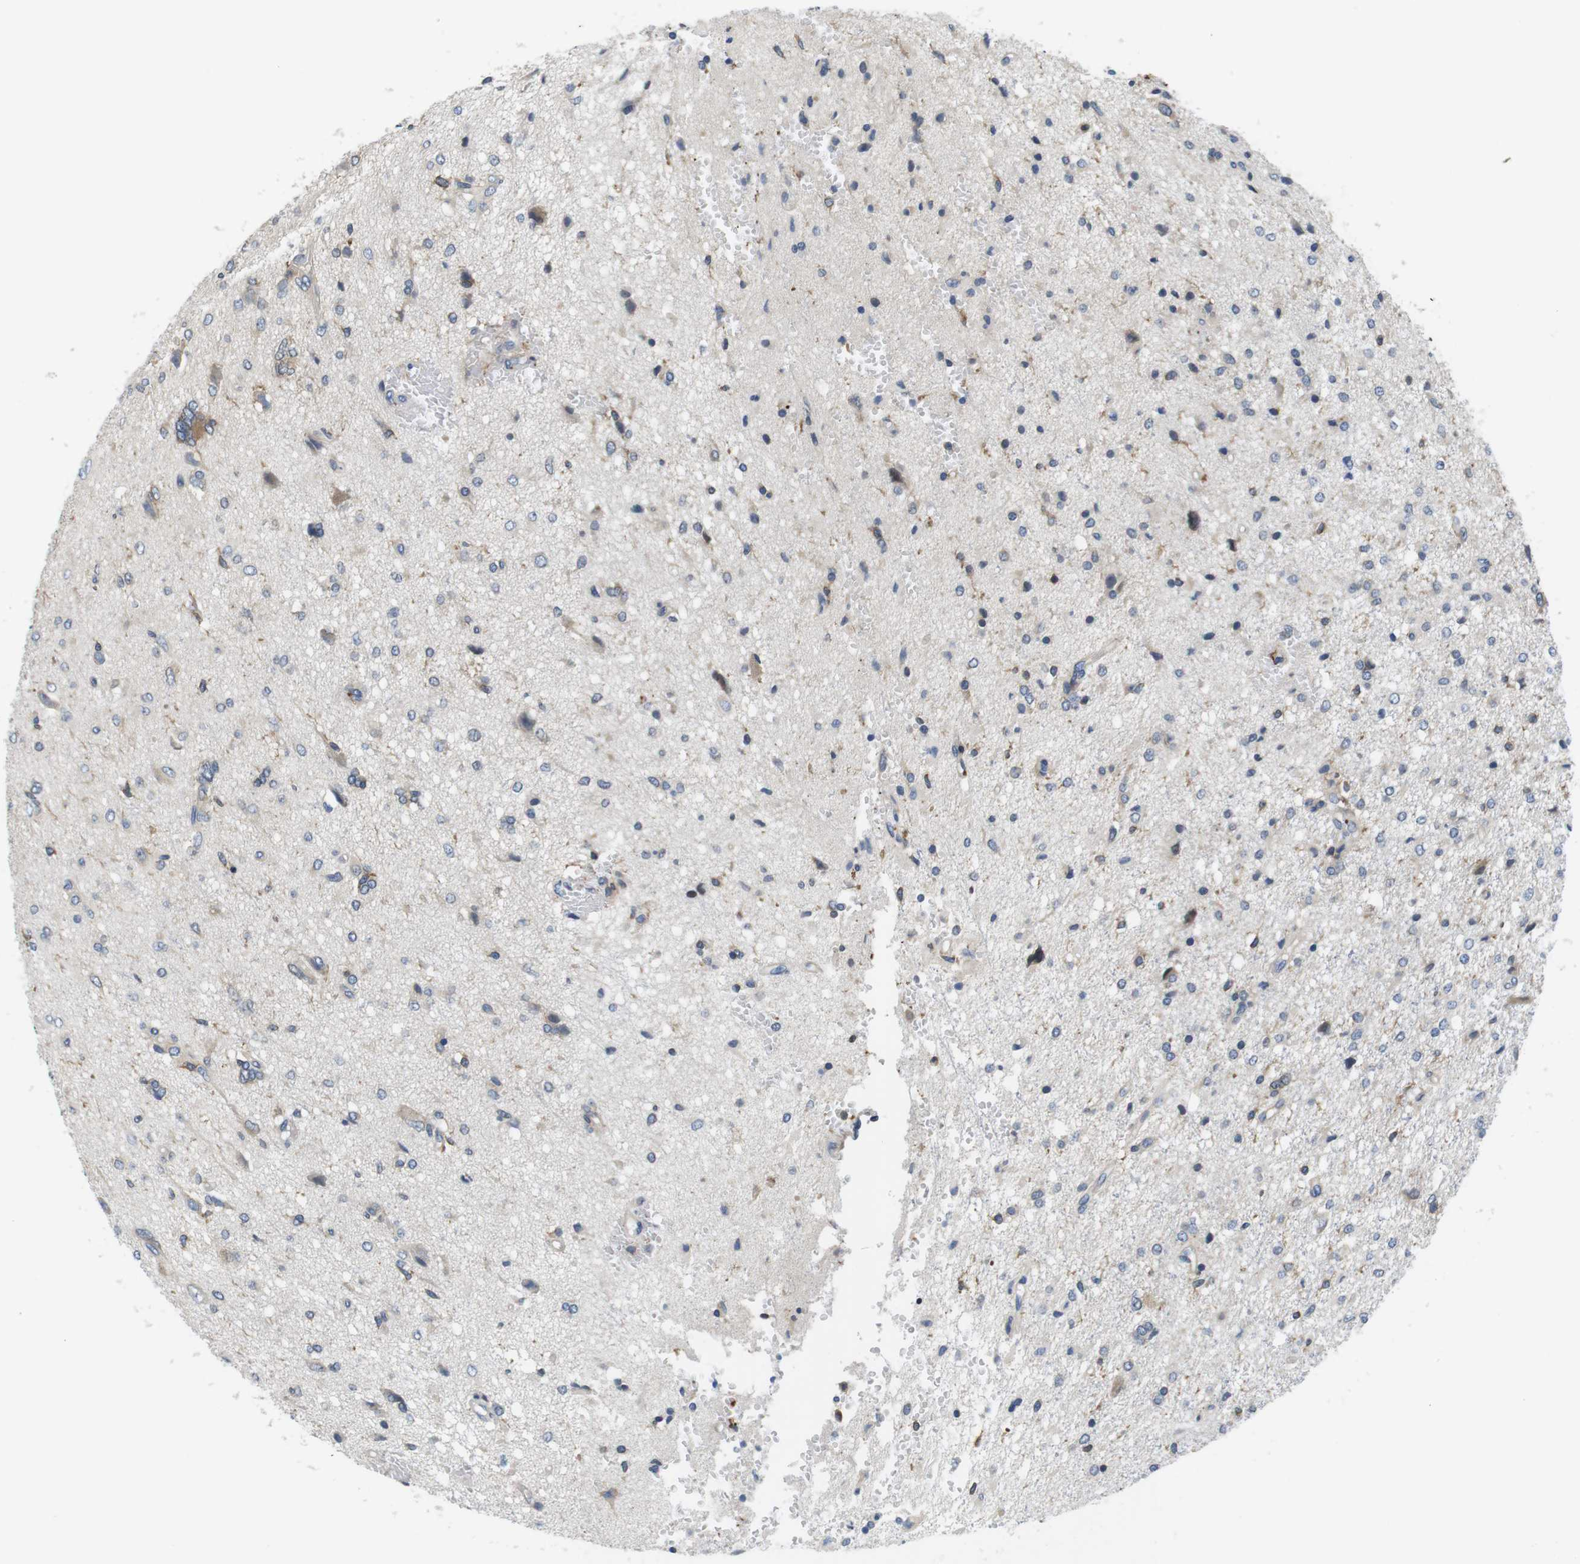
{"staining": {"intensity": "weak", "quantity": "25%-75%", "location": "cytoplasmic/membranous"}, "tissue": "glioma", "cell_type": "Tumor cells", "image_type": "cancer", "snomed": [{"axis": "morphology", "description": "Glioma, malignant, High grade"}, {"axis": "topography", "description": "Brain"}], "caption": "IHC histopathology image of human glioma stained for a protein (brown), which displays low levels of weak cytoplasmic/membranous staining in approximately 25%-75% of tumor cells.", "gene": "HERPUD2", "patient": {"sex": "female", "age": 59}}